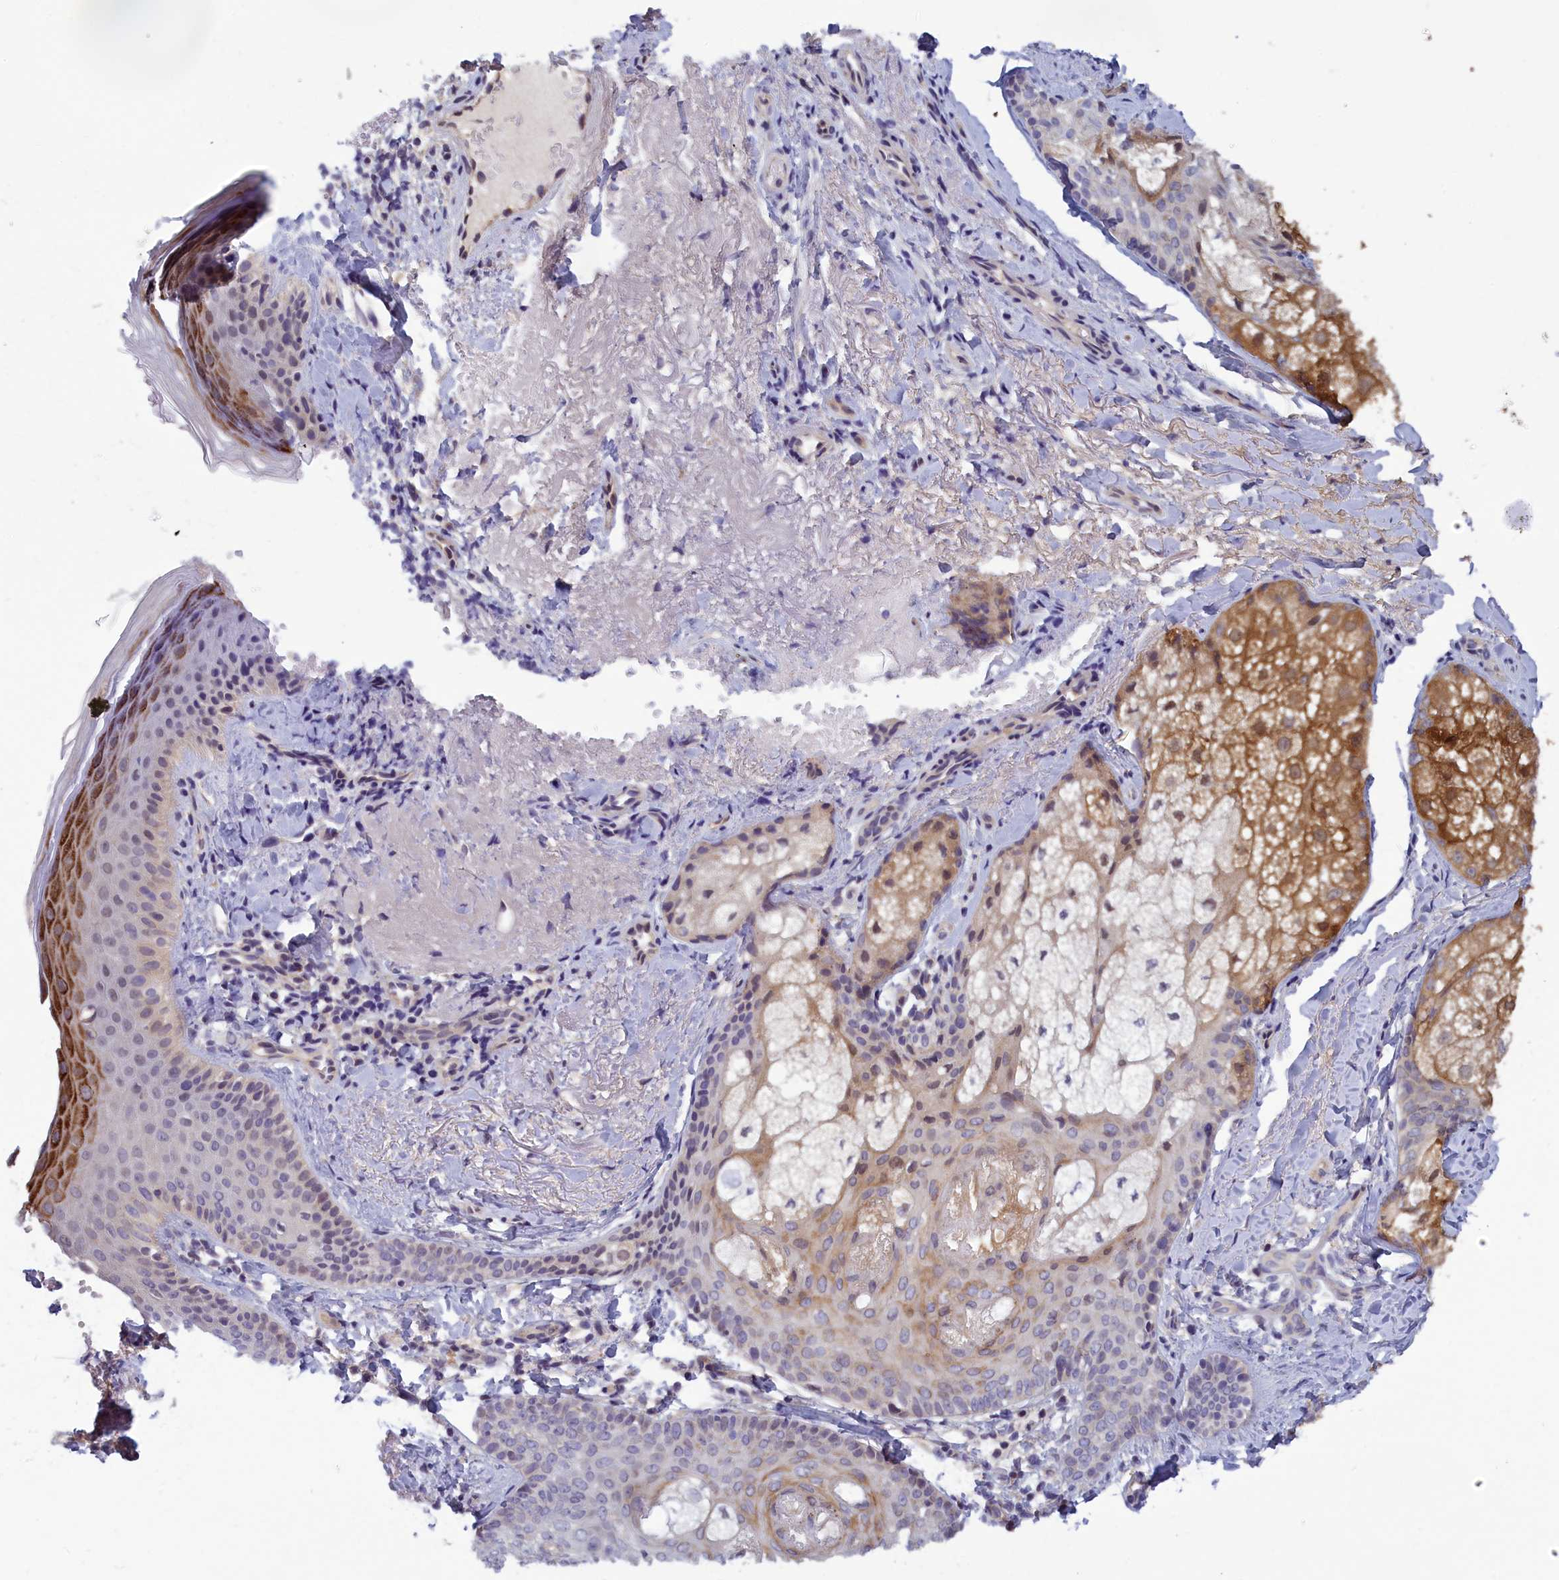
{"staining": {"intensity": "negative", "quantity": "none", "location": "none"}, "tissue": "skin", "cell_type": "Fibroblasts", "image_type": "normal", "snomed": [{"axis": "morphology", "description": "Normal tissue, NOS"}, {"axis": "topography", "description": "Skin"}], "caption": "IHC of unremarkable skin demonstrates no expression in fibroblasts. The staining is performed using DAB (3,3'-diaminobenzidine) brown chromogen with nuclei counter-stained in using hematoxylin.", "gene": "HECA", "patient": {"sex": "male", "age": 57}}